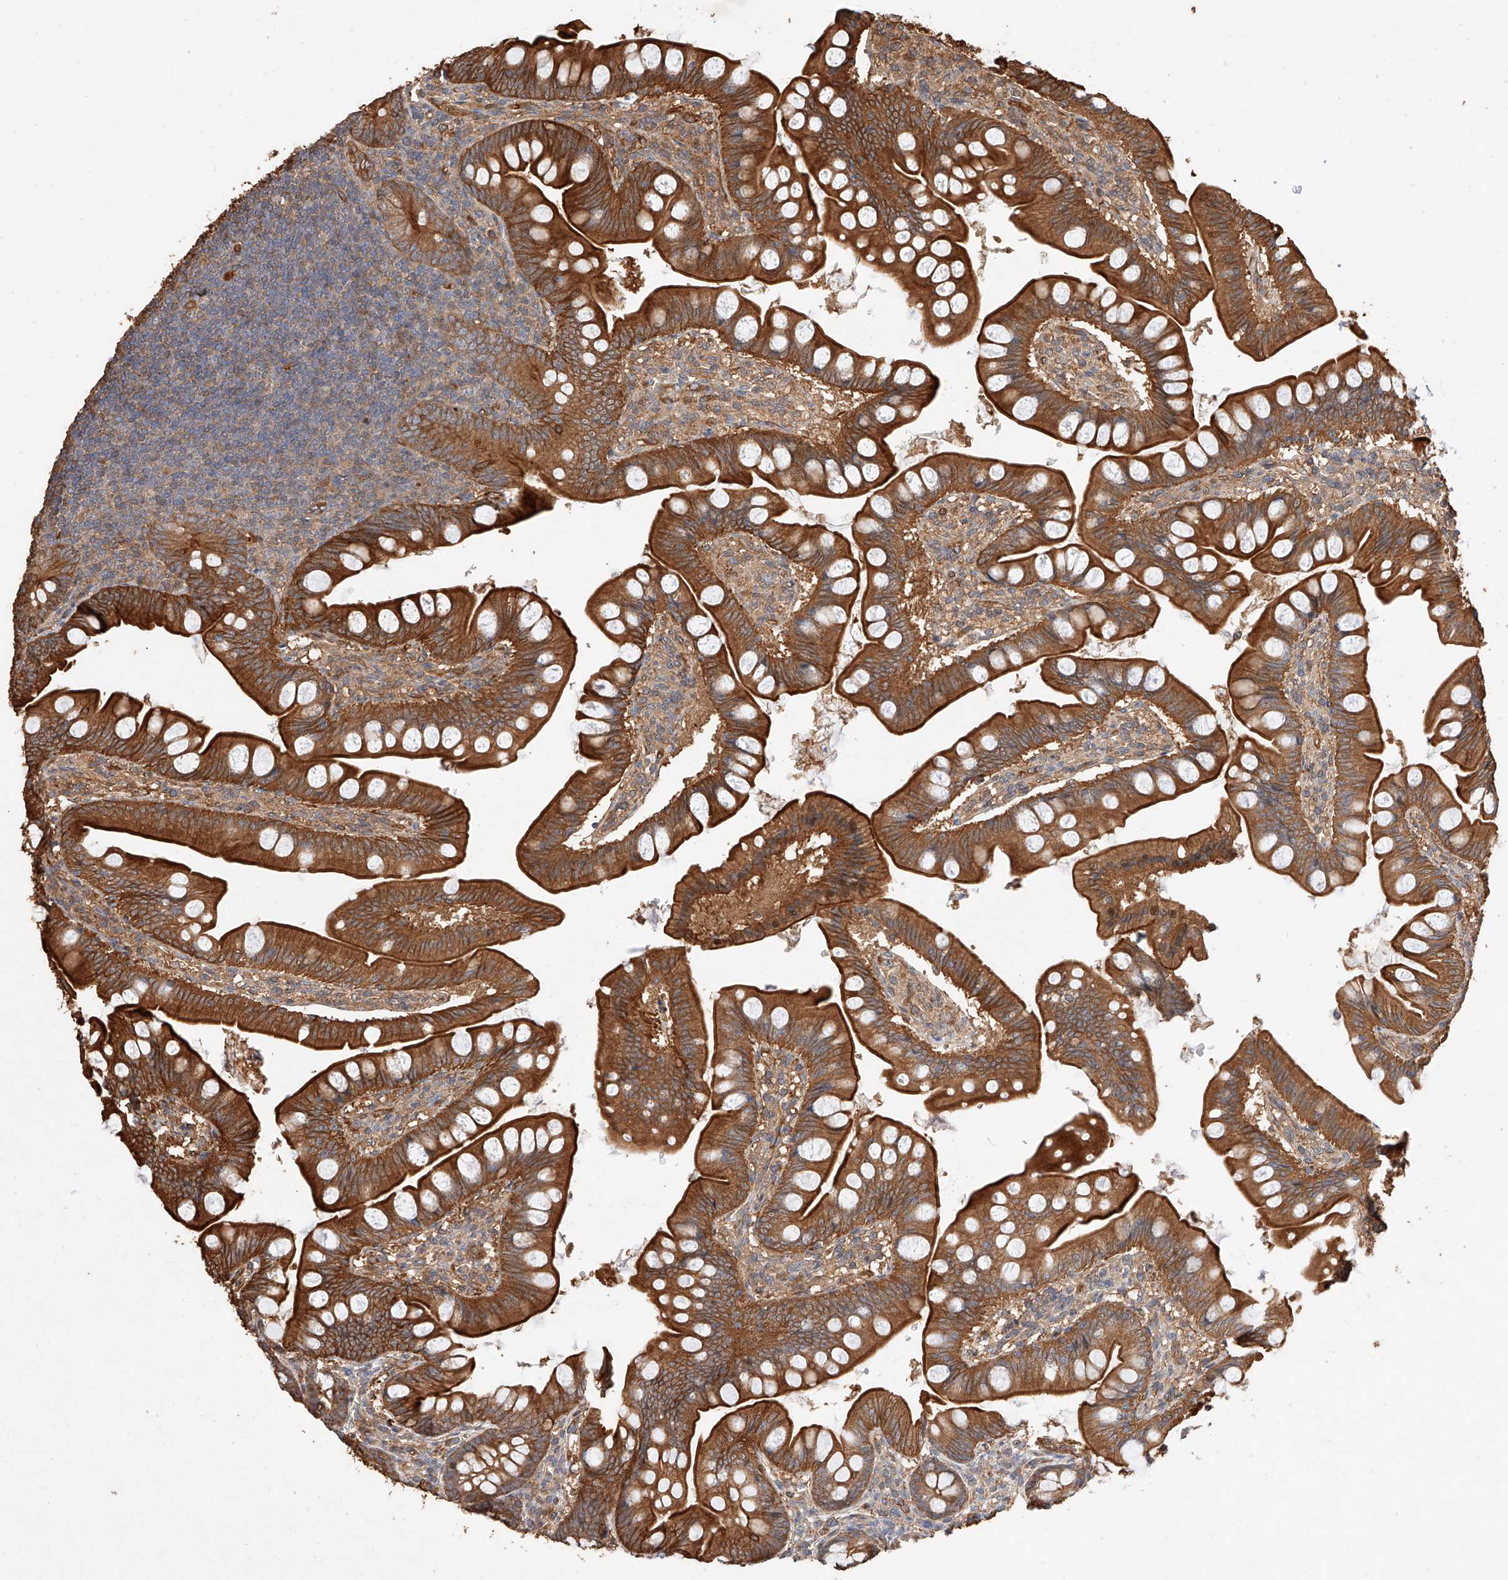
{"staining": {"intensity": "strong", "quantity": ">75%", "location": "cytoplasmic/membranous"}, "tissue": "small intestine", "cell_type": "Glandular cells", "image_type": "normal", "snomed": [{"axis": "morphology", "description": "Normal tissue, NOS"}, {"axis": "topography", "description": "Small intestine"}], "caption": "Brown immunohistochemical staining in benign human small intestine exhibits strong cytoplasmic/membranous expression in about >75% of glandular cells.", "gene": "GHDC", "patient": {"sex": "male", "age": 7}}